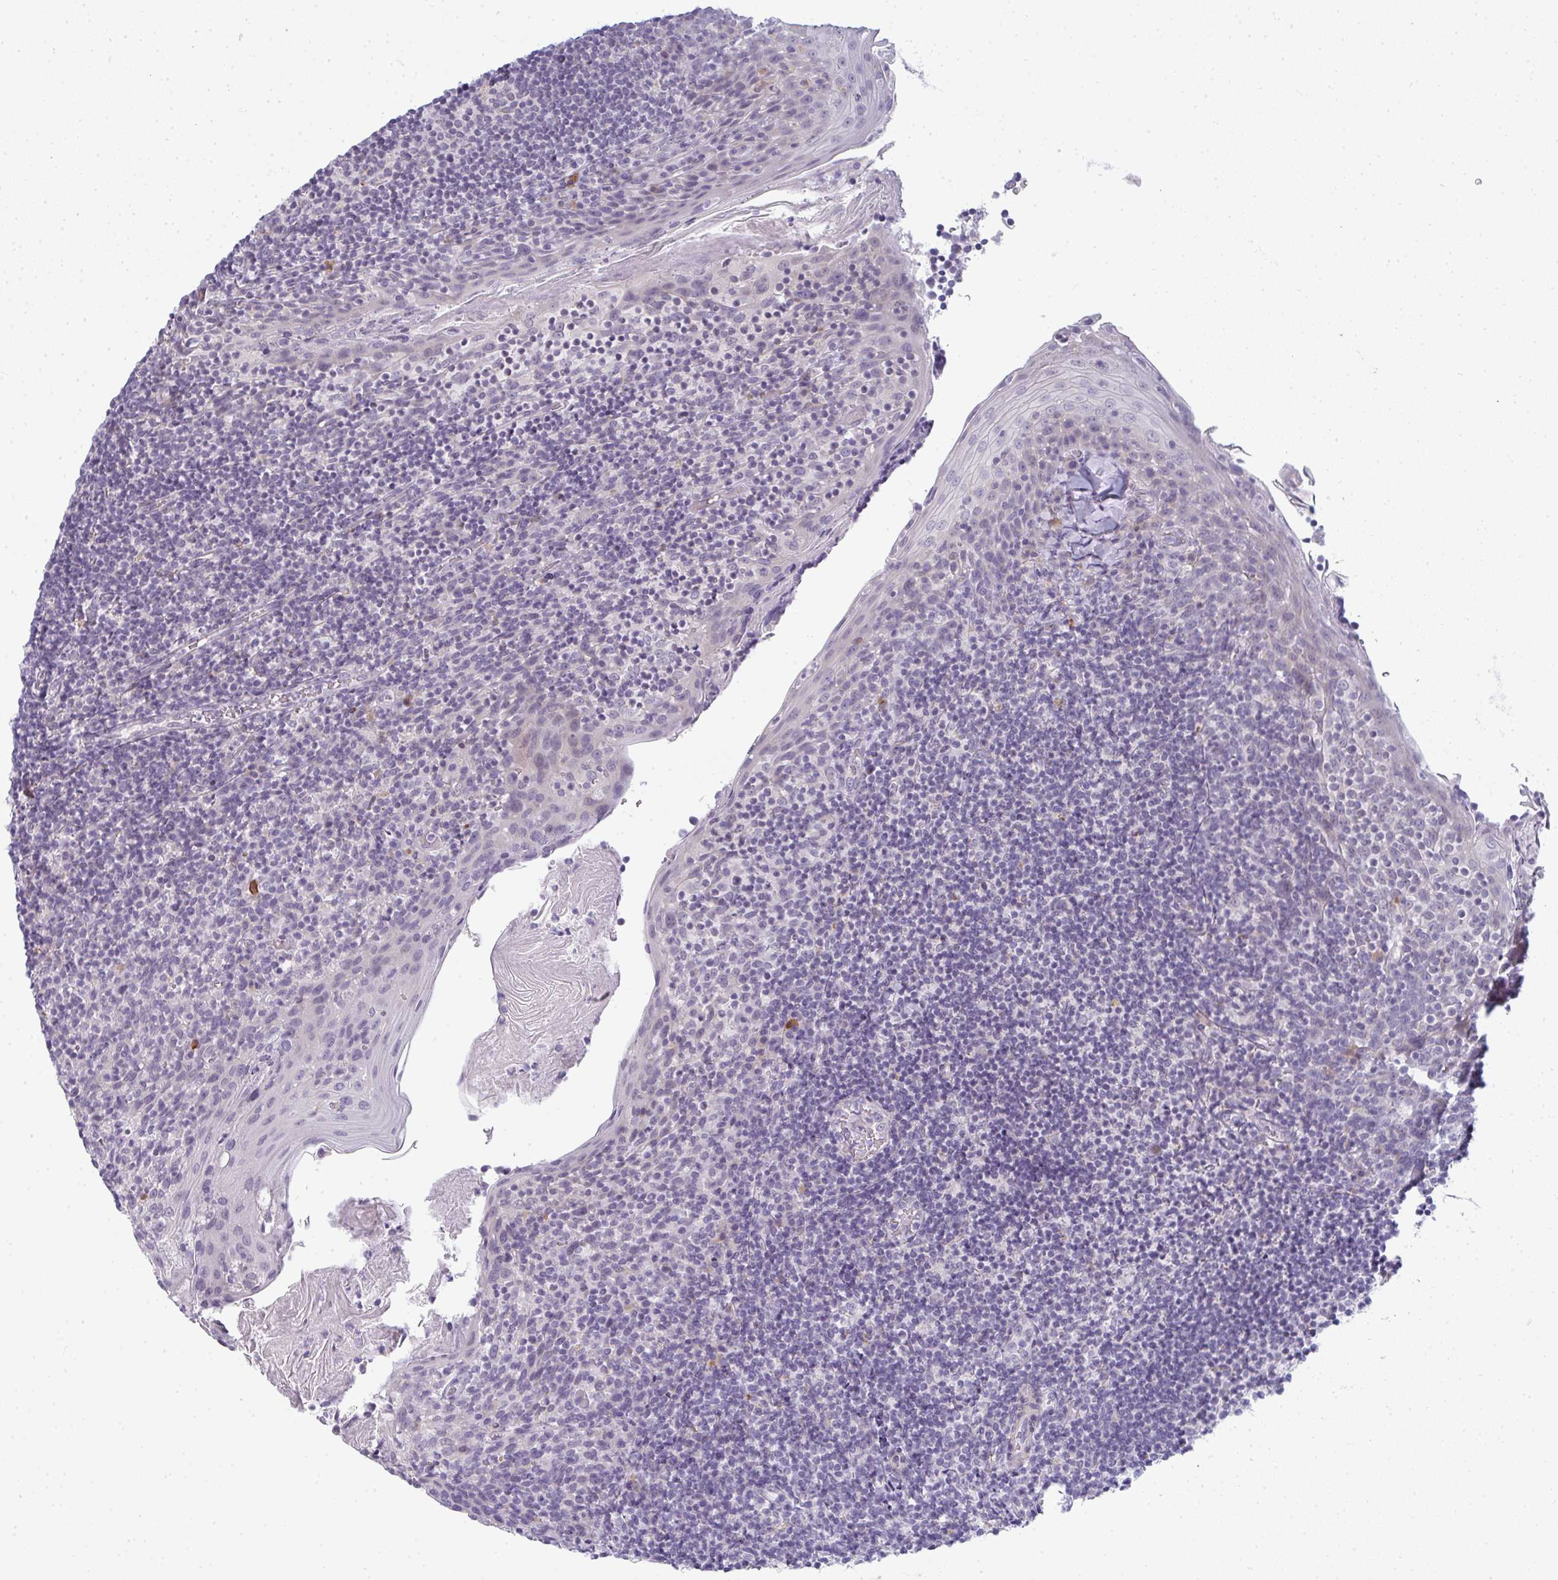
{"staining": {"intensity": "negative", "quantity": "none", "location": "none"}, "tissue": "tonsil", "cell_type": "Germinal center cells", "image_type": "normal", "snomed": [{"axis": "morphology", "description": "Normal tissue, NOS"}, {"axis": "topography", "description": "Tonsil"}], "caption": "Benign tonsil was stained to show a protein in brown. There is no significant staining in germinal center cells.", "gene": "TEX33", "patient": {"sex": "female", "age": 10}}